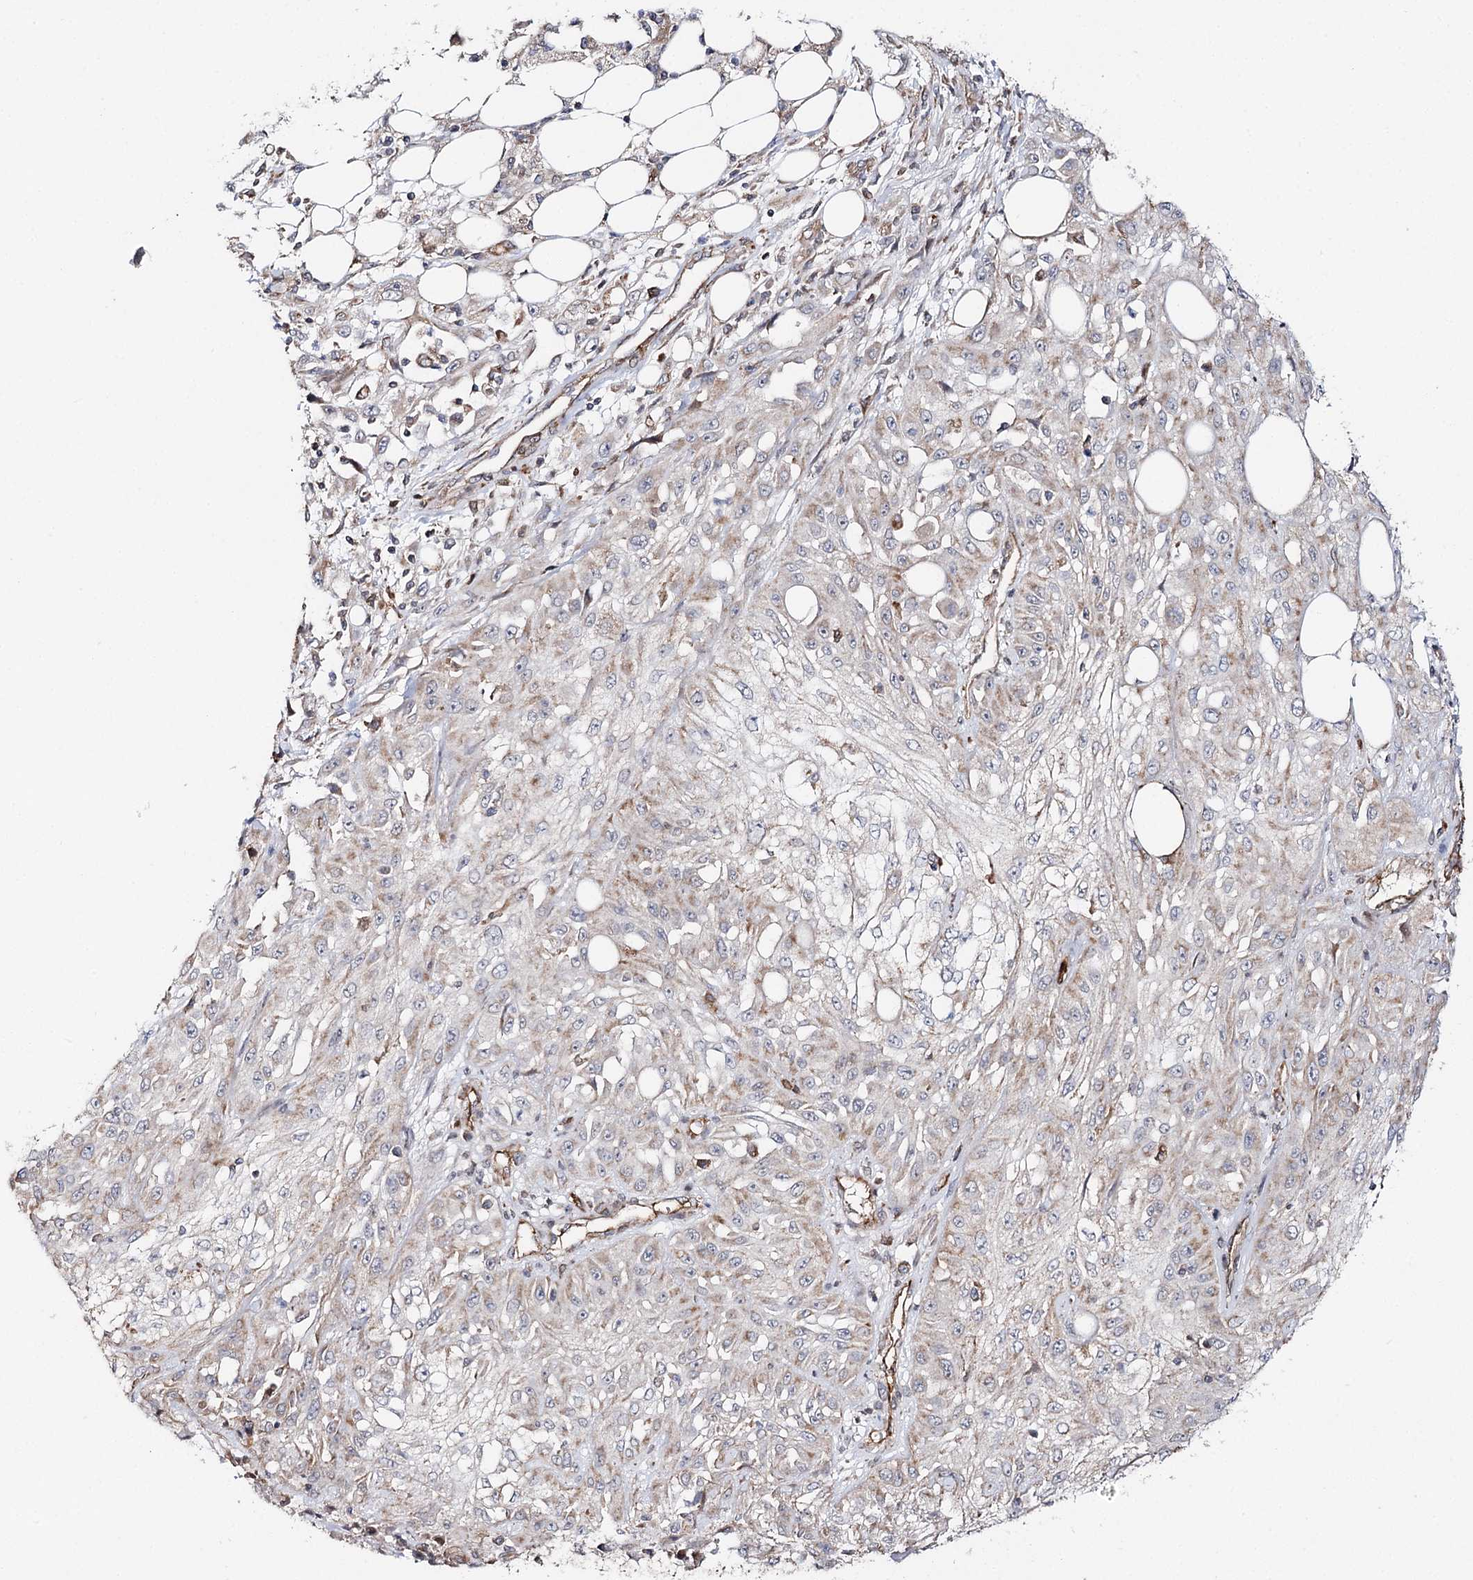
{"staining": {"intensity": "weak", "quantity": "25%-75%", "location": "cytoplasmic/membranous"}, "tissue": "skin cancer", "cell_type": "Tumor cells", "image_type": "cancer", "snomed": [{"axis": "morphology", "description": "Squamous cell carcinoma, NOS"}, {"axis": "morphology", "description": "Squamous cell carcinoma, metastatic, NOS"}, {"axis": "topography", "description": "Skin"}, {"axis": "topography", "description": "Lymph node"}], "caption": "A histopathology image showing weak cytoplasmic/membranous staining in approximately 25%-75% of tumor cells in metastatic squamous cell carcinoma (skin), as visualized by brown immunohistochemical staining.", "gene": "CBR4", "patient": {"sex": "male", "age": 75}}